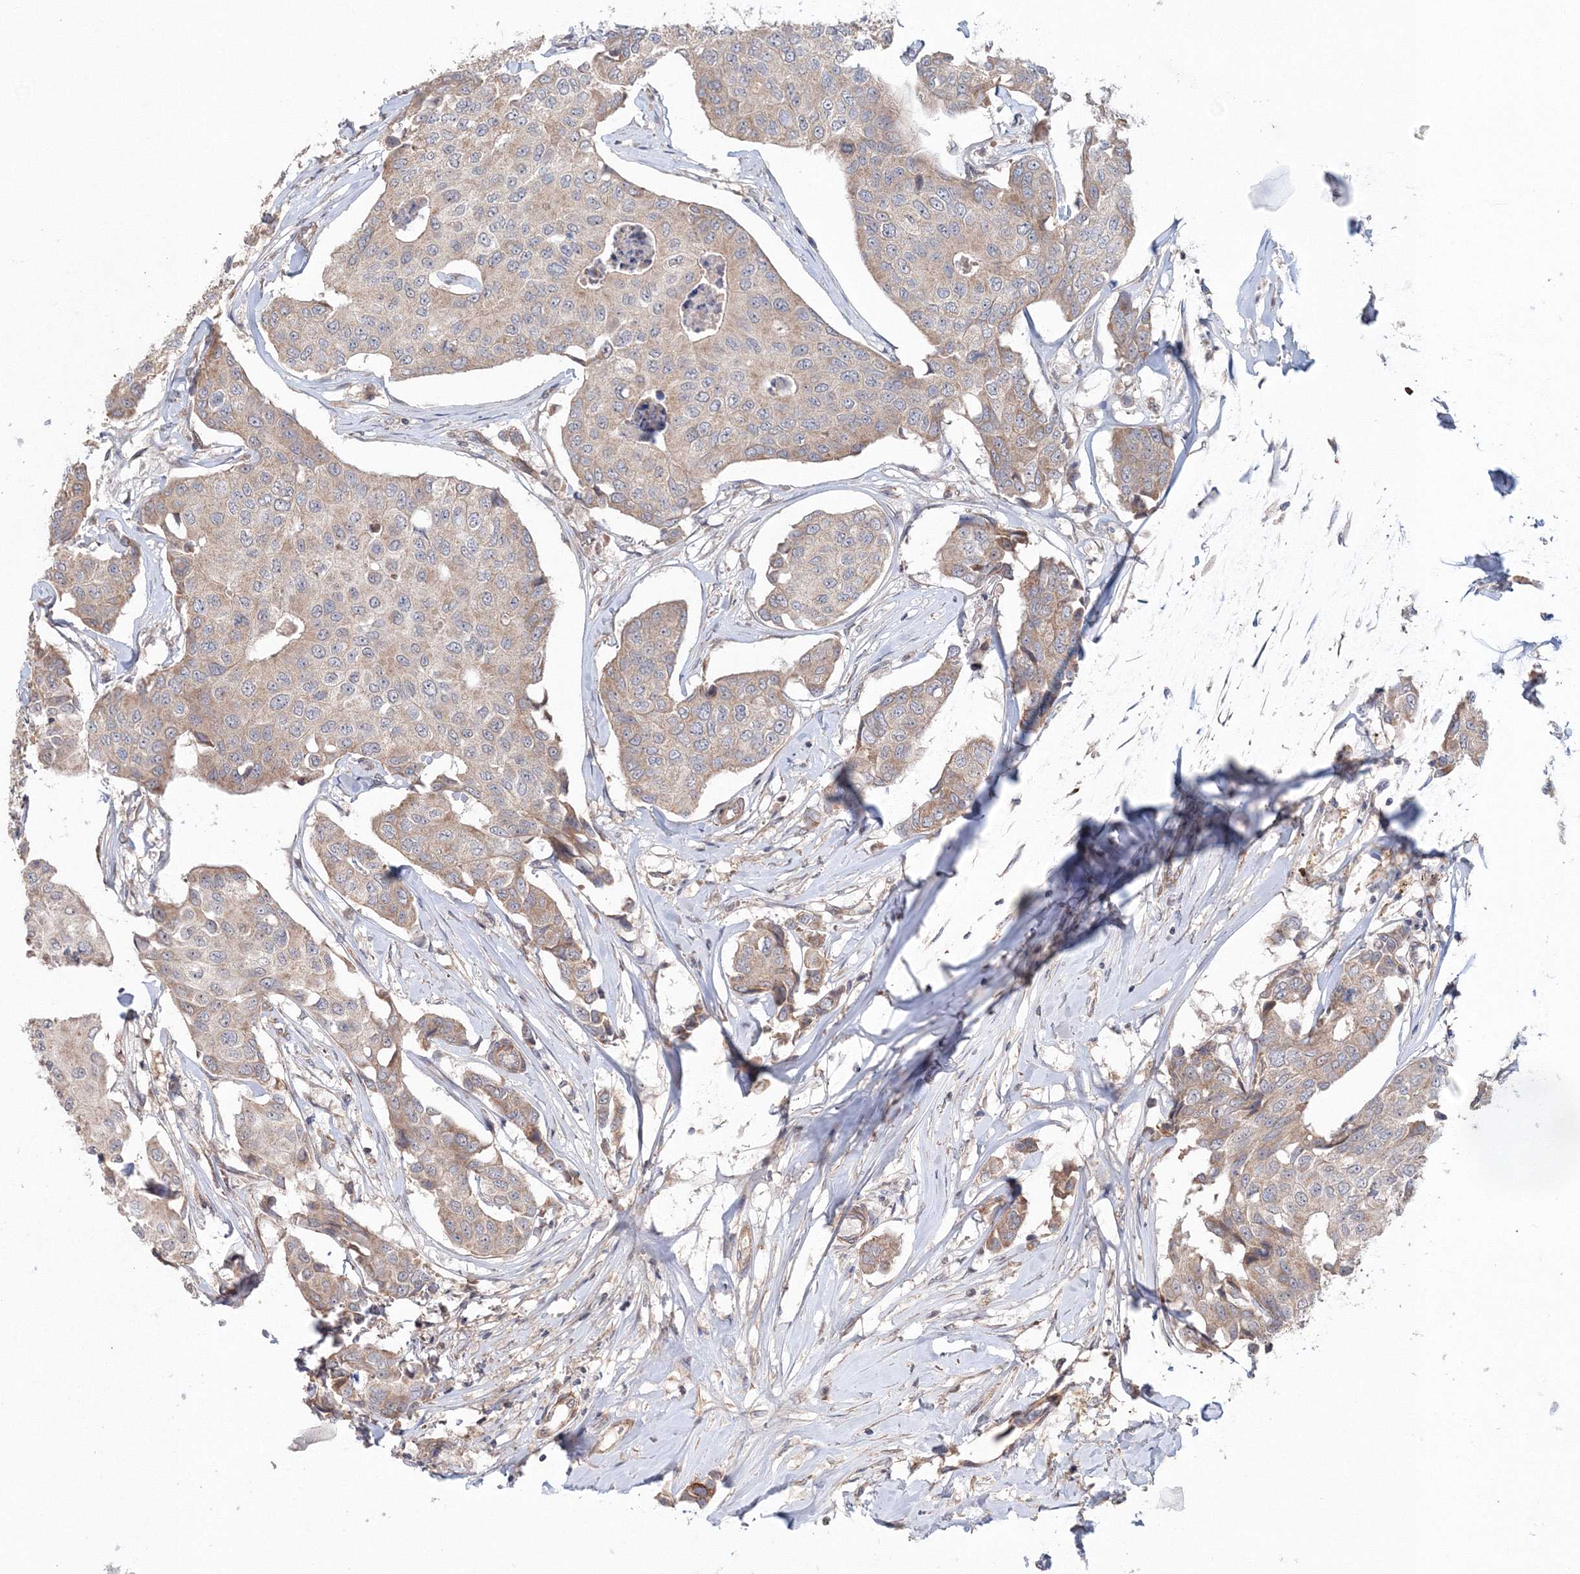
{"staining": {"intensity": "weak", "quantity": ">75%", "location": "cytoplasmic/membranous"}, "tissue": "breast cancer", "cell_type": "Tumor cells", "image_type": "cancer", "snomed": [{"axis": "morphology", "description": "Duct carcinoma"}, {"axis": "topography", "description": "Breast"}], "caption": "An immunohistochemistry (IHC) micrograph of neoplastic tissue is shown. Protein staining in brown highlights weak cytoplasmic/membranous positivity in invasive ductal carcinoma (breast) within tumor cells.", "gene": "NOA1", "patient": {"sex": "female", "age": 80}}